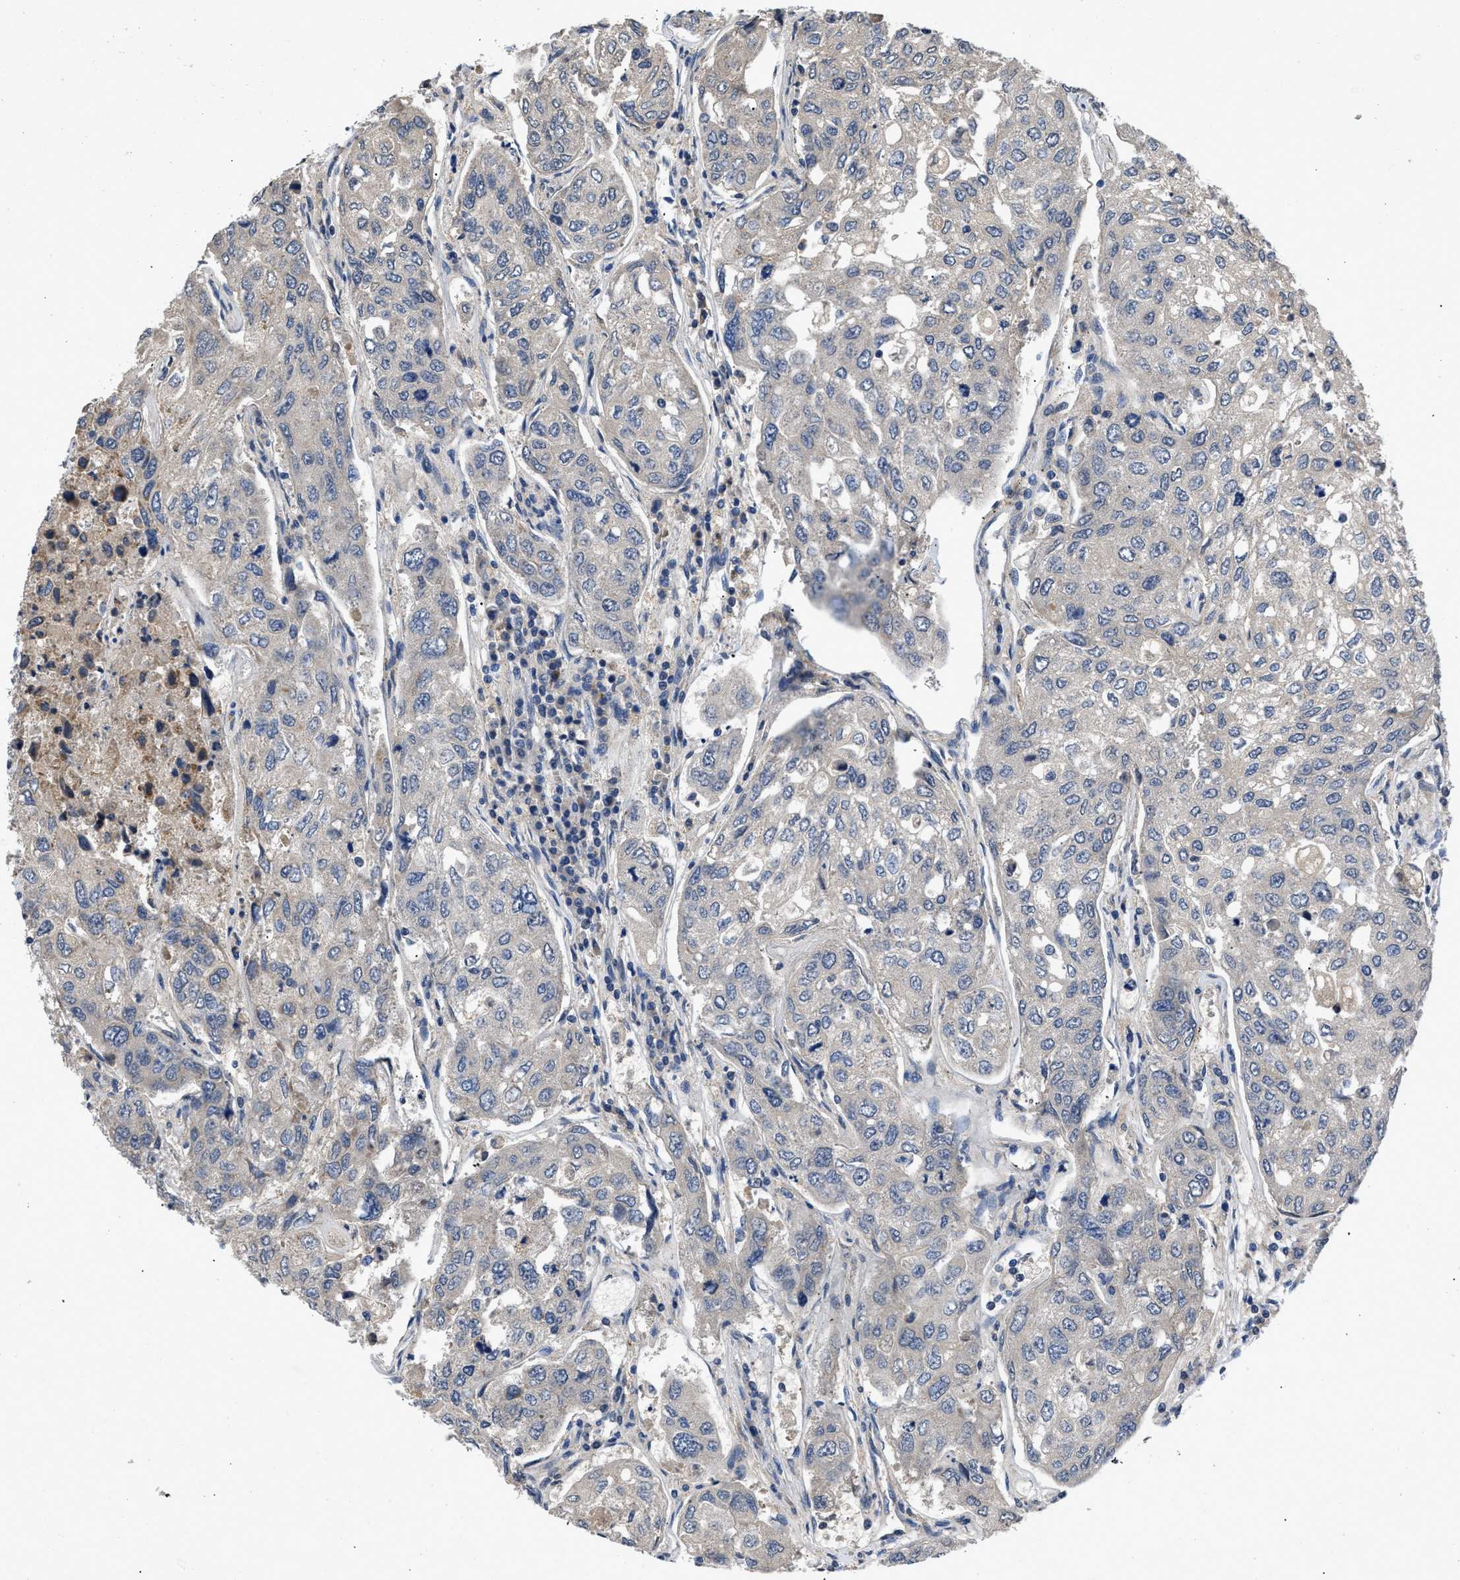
{"staining": {"intensity": "negative", "quantity": "none", "location": "none"}, "tissue": "urothelial cancer", "cell_type": "Tumor cells", "image_type": "cancer", "snomed": [{"axis": "morphology", "description": "Urothelial carcinoma, High grade"}, {"axis": "topography", "description": "Lymph node"}, {"axis": "topography", "description": "Urinary bladder"}], "caption": "DAB (3,3'-diaminobenzidine) immunohistochemical staining of human urothelial cancer displays no significant expression in tumor cells. (DAB (3,3'-diaminobenzidine) immunohistochemistry (IHC) with hematoxylin counter stain).", "gene": "VPS4A", "patient": {"sex": "male", "age": 51}}